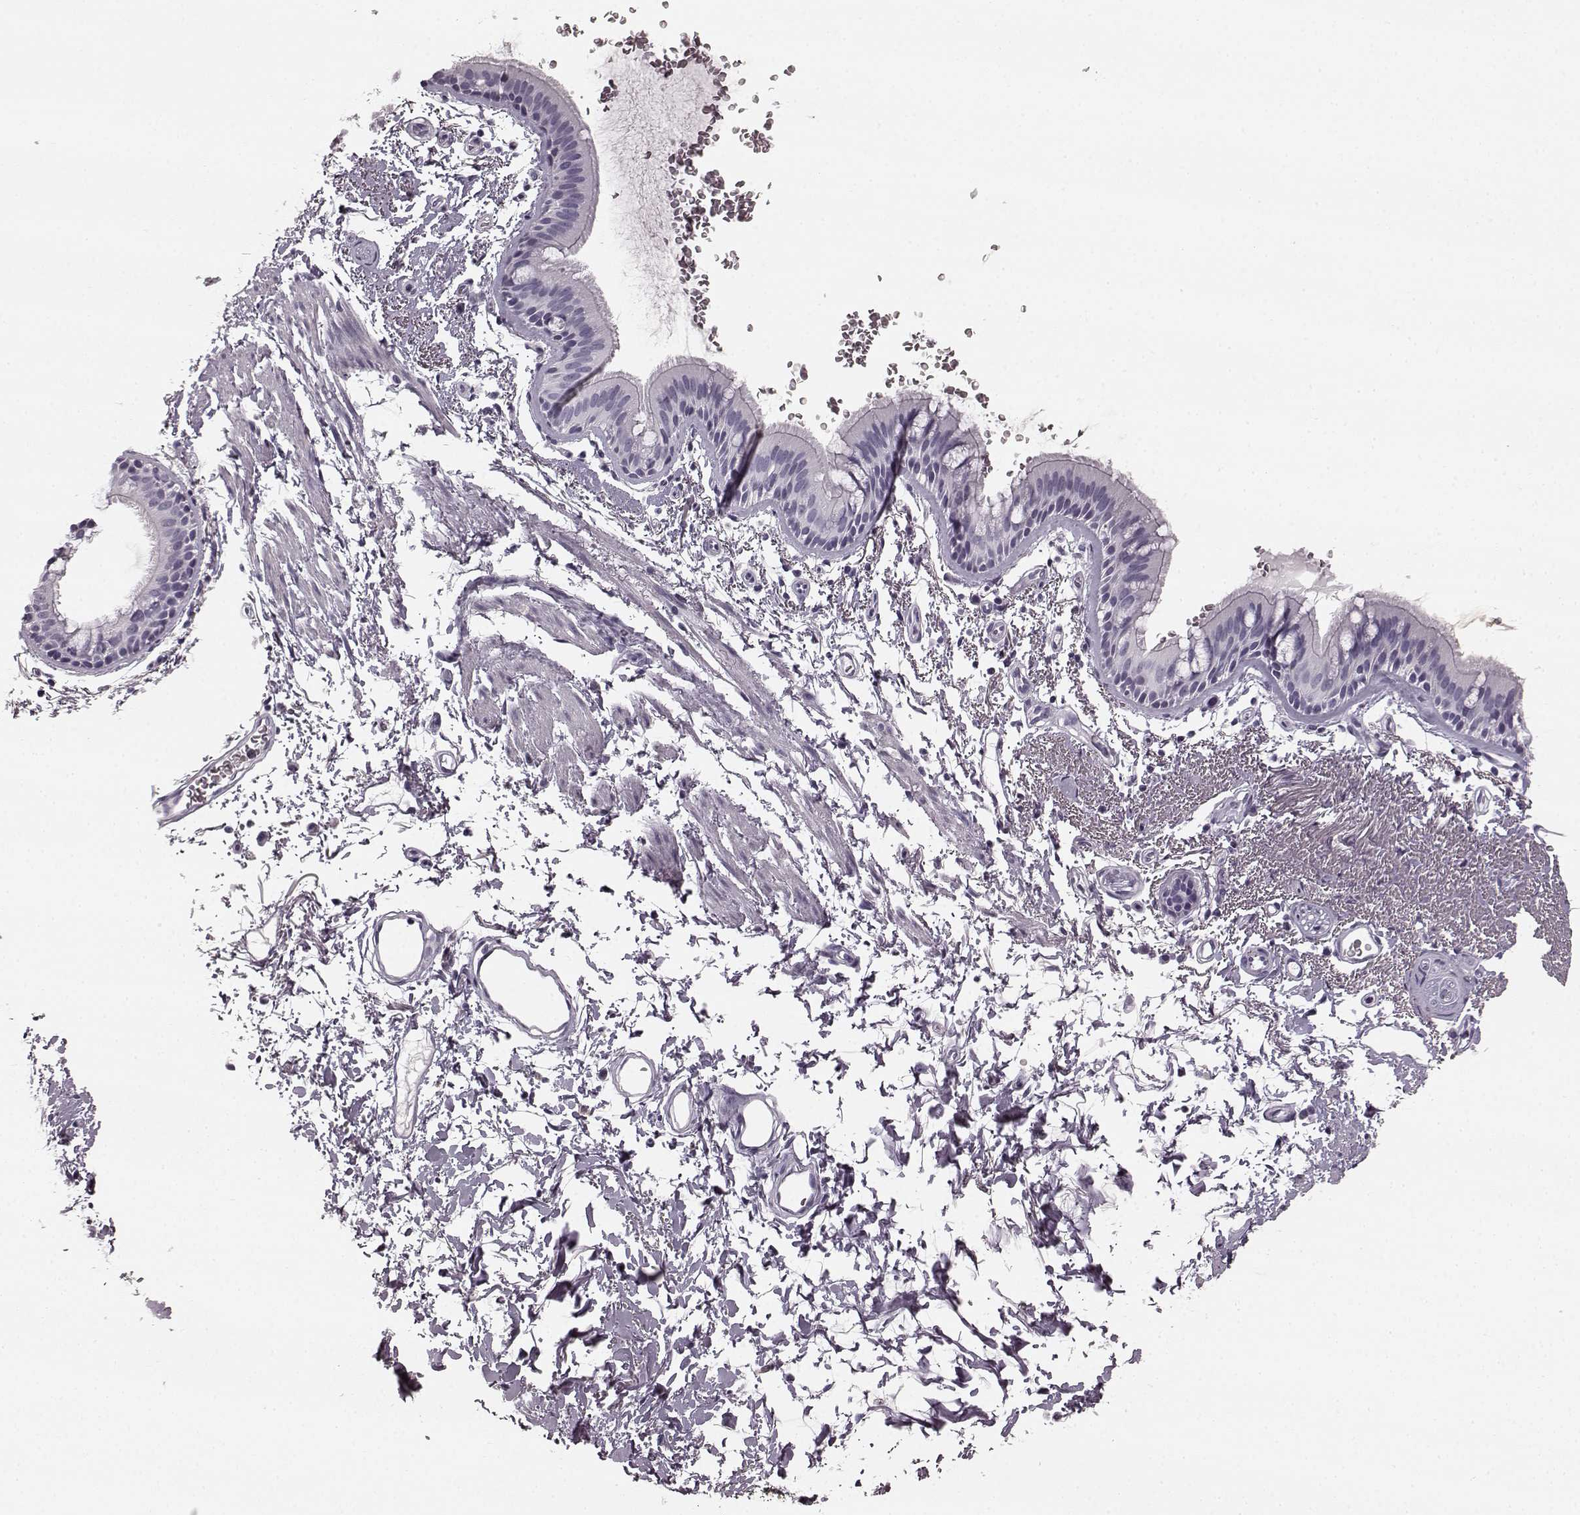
{"staining": {"intensity": "negative", "quantity": "none", "location": "none"}, "tissue": "bronchus", "cell_type": "Respiratory epithelial cells", "image_type": "normal", "snomed": [{"axis": "morphology", "description": "Normal tissue, NOS"}, {"axis": "topography", "description": "Lymph node"}, {"axis": "topography", "description": "Bronchus"}], "caption": "Protein analysis of benign bronchus demonstrates no significant positivity in respiratory epithelial cells. (Stains: DAB immunohistochemistry (IHC) with hematoxylin counter stain, Microscopy: brightfield microscopy at high magnification).", "gene": "TMPRSS15", "patient": {"sex": "female", "age": 70}}